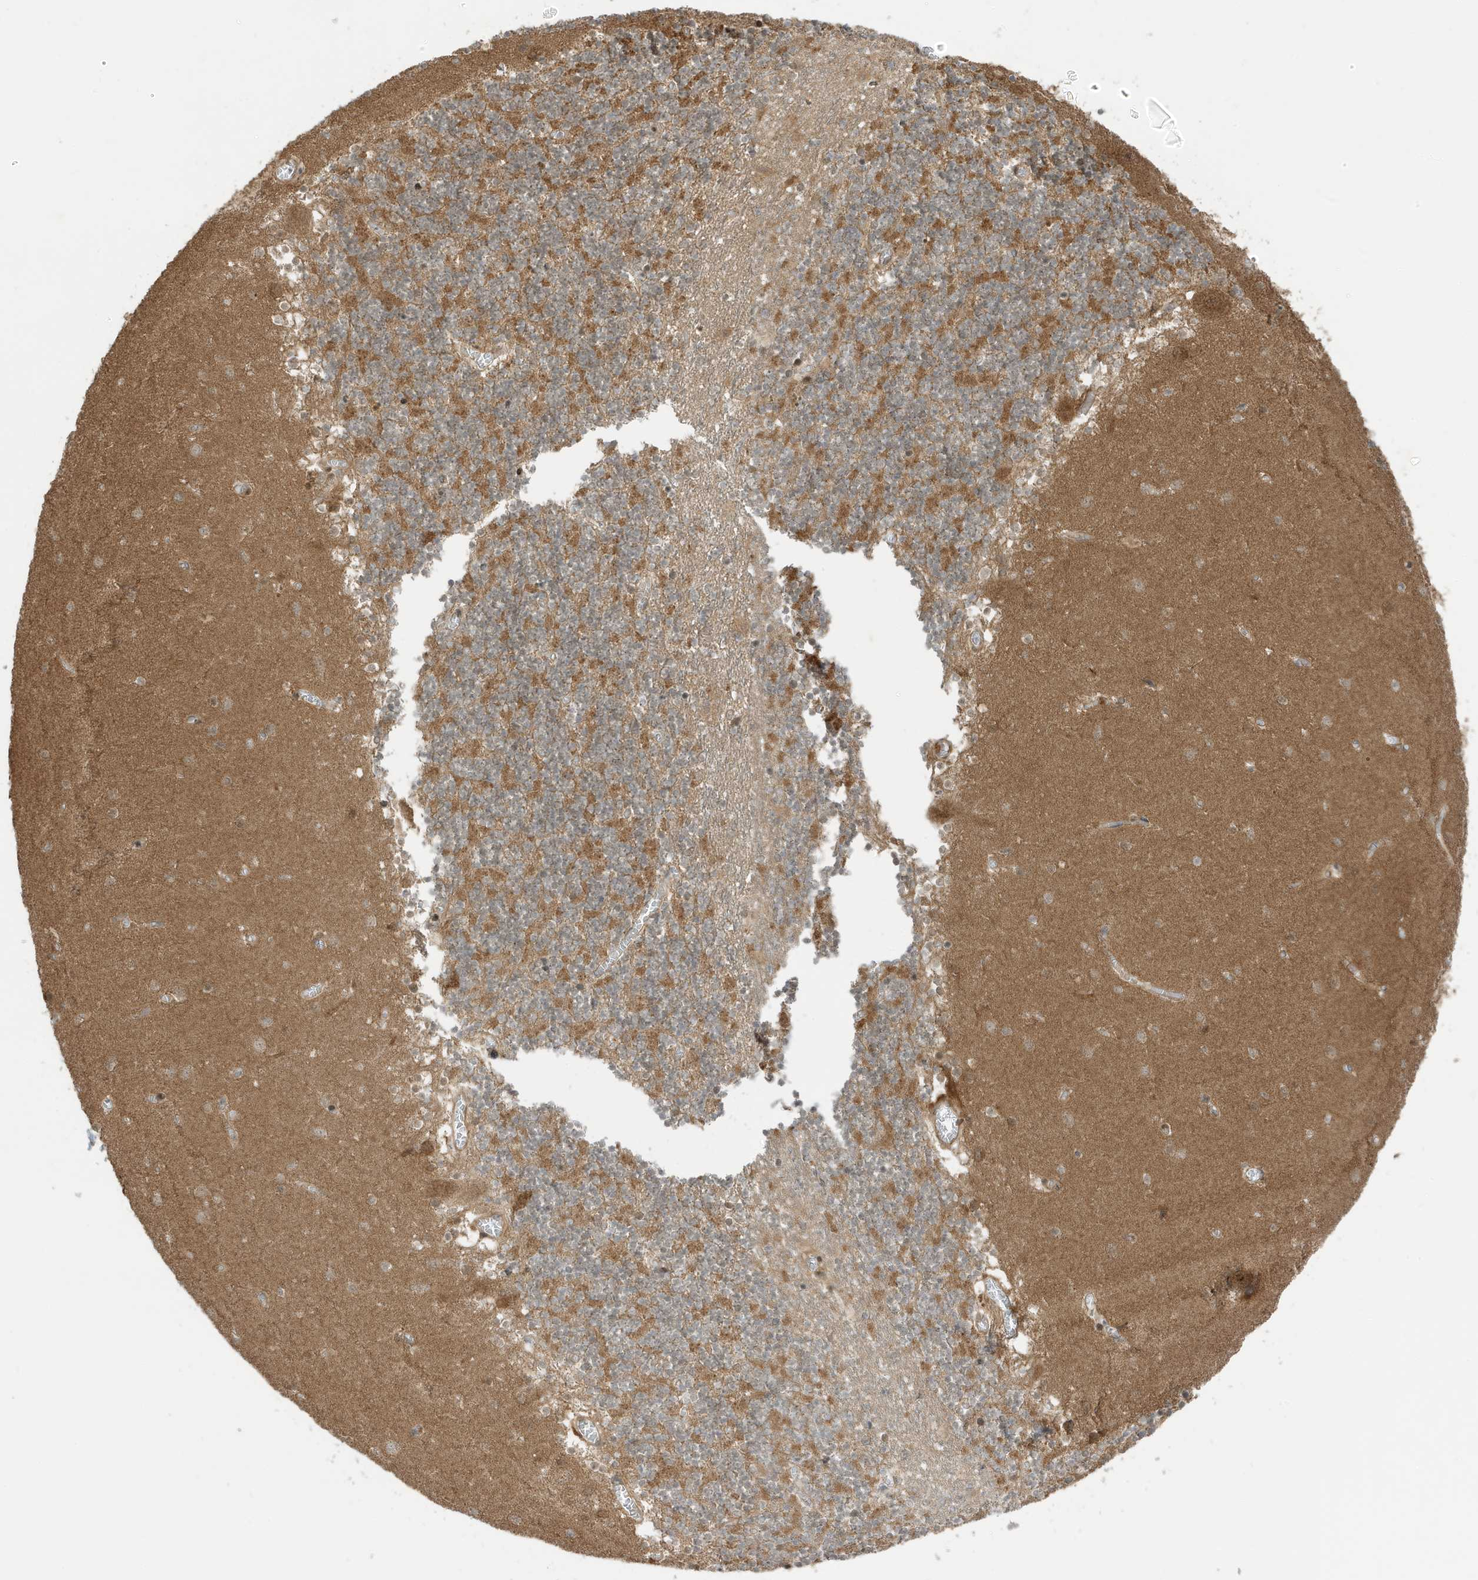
{"staining": {"intensity": "moderate", "quantity": "25%-75%", "location": "cytoplasmic/membranous"}, "tissue": "cerebellum", "cell_type": "Cells in granular layer", "image_type": "normal", "snomed": [{"axis": "morphology", "description": "Normal tissue, NOS"}, {"axis": "topography", "description": "Cerebellum"}], "caption": "Protein staining displays moderate cytoplasmic/membranous positivity in about 25%-75% of cells in granular layer in unremarkable cerebellum. Nuclei are stained in blue.", "gene": "DHX36", "patient": {"sex": "female", "age": 28}}